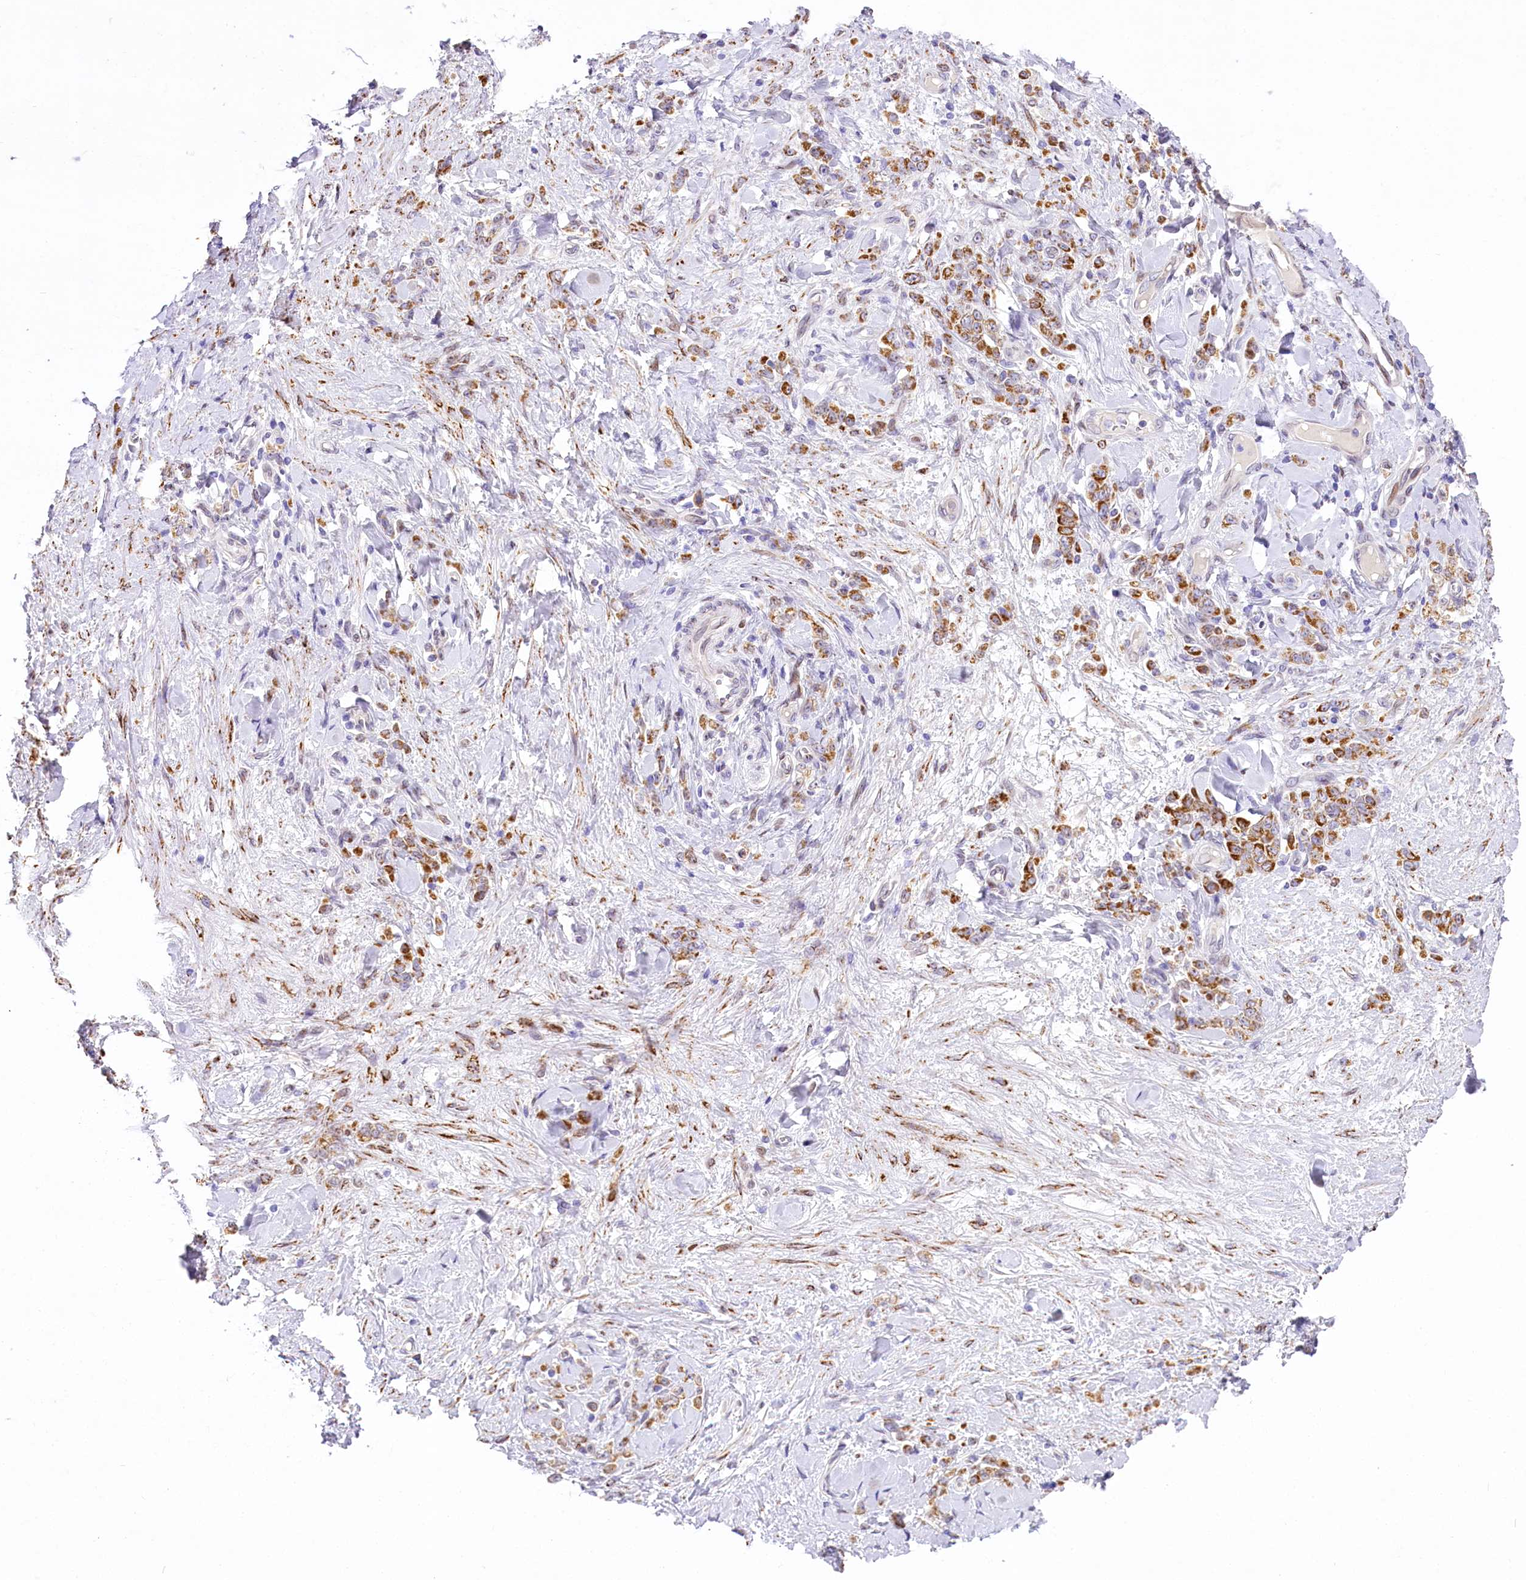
{"staining": {"intensity": "moderate", "quantity": ">75%", "location": "cytoplasmic/membranous"}, "tissue": "stomach cancer", "cell_type": "Tumor cells", "image_type": "cancer", "snomed": [{"axis": "morphology", "description": "Normal tissue, NOS"}, {"axis": "morphology", "description": "Adenocarcinoma, NOS"}, {"axis": "topography", "description": "Stomach"}], "caption": "Brown immunohistochemical staining in human stomach adenocarcinoma displays moderate cytoplasmic/membranous staining in approximately >75% of tumor cells.", "gene": "PPIP5K2", "patient": {"sex": "male", "age": 82}}